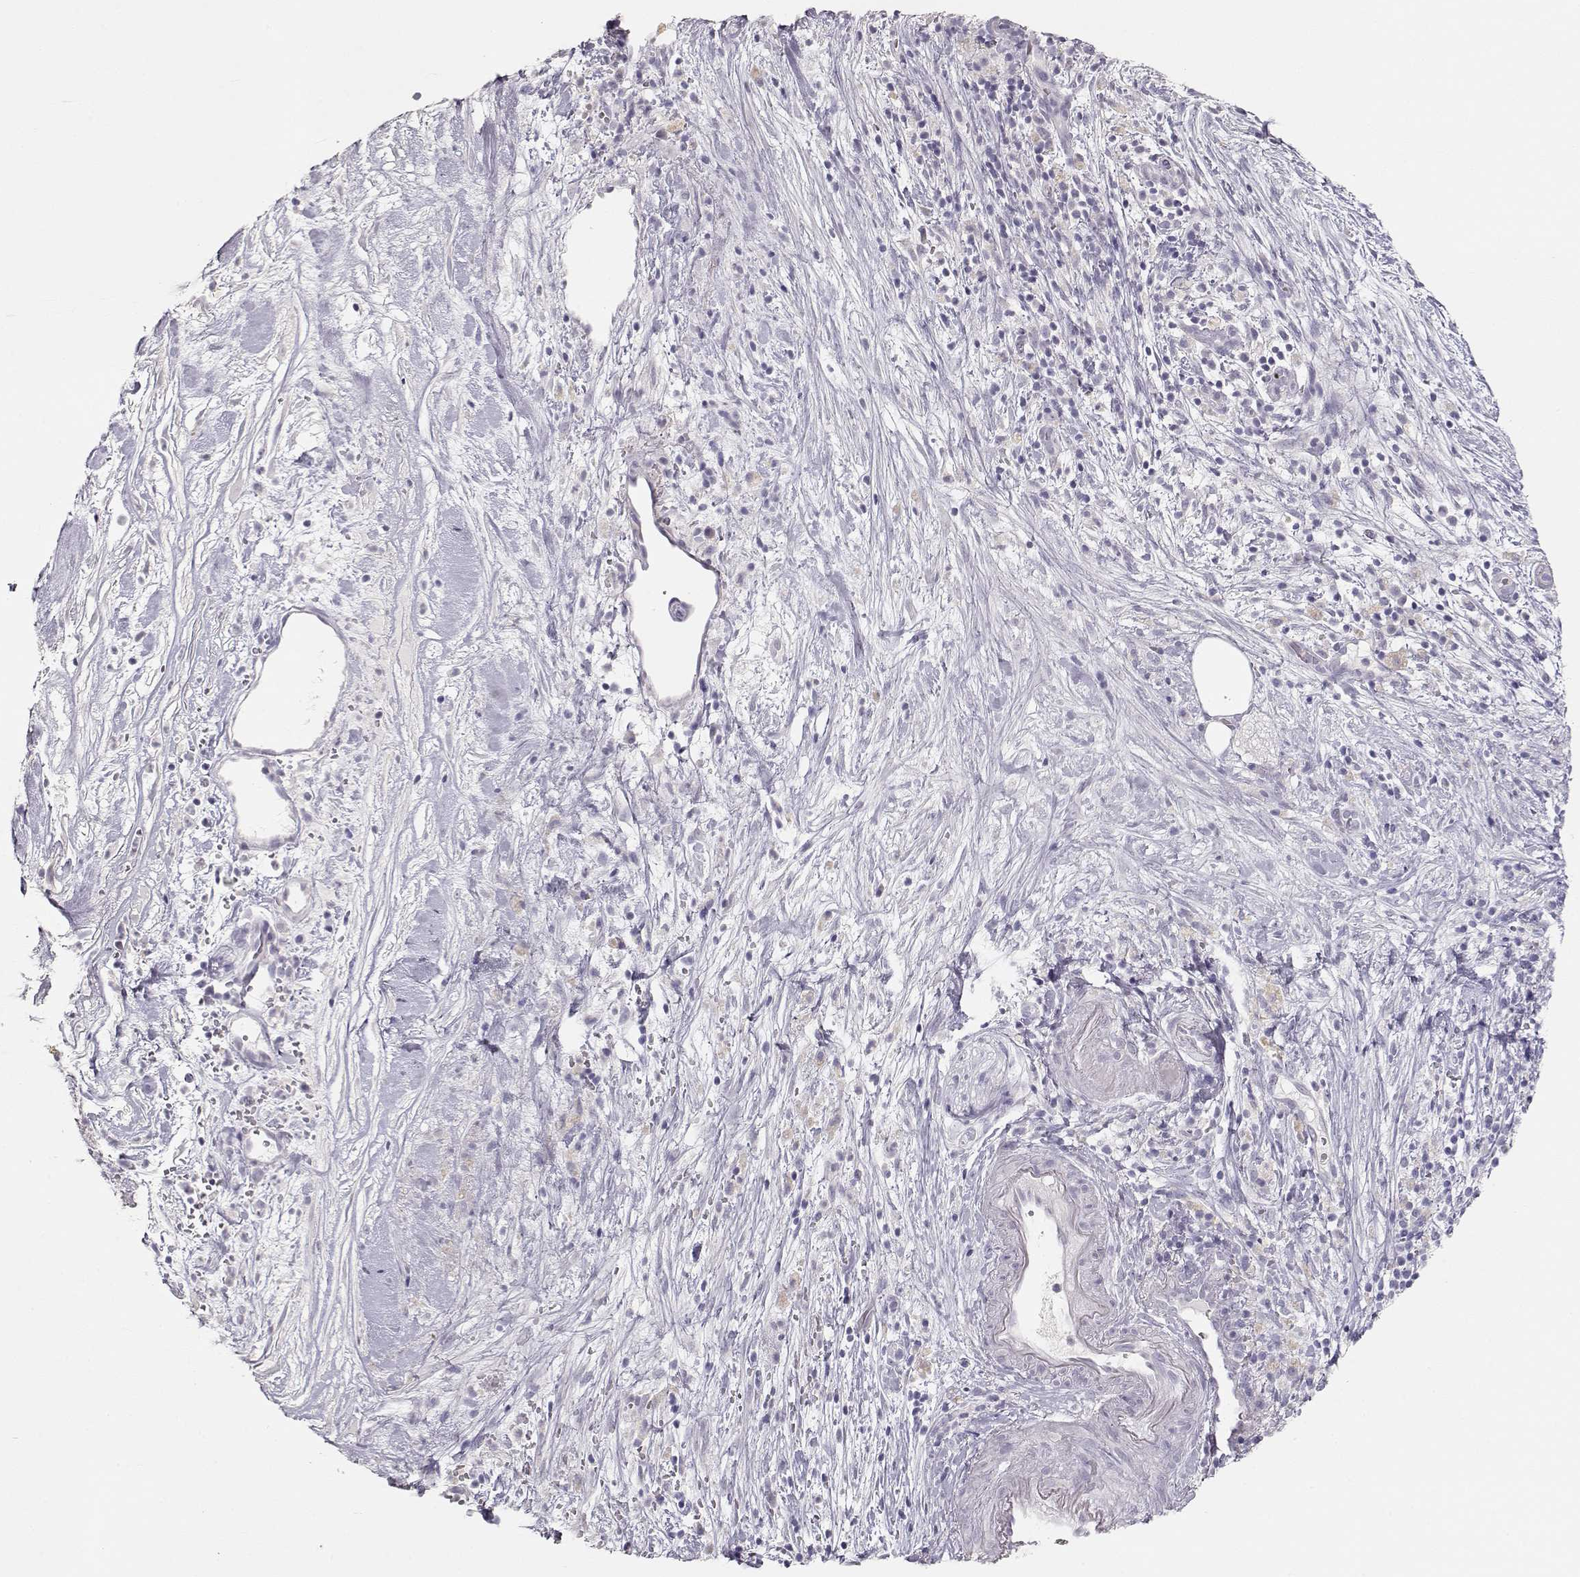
{"staining": {"intensity": "negative", "quantity": "none", "location": "none"}, "tissue": "pancreatic cancer", "cell_type": "Tumor cells", "image_type": "cancer", "snomed": [{"axis": "morphology", "description": "Adenocarcinoma, NOS"}, {"axis": "topography", "description": "Pancreas"}], "caption": "Pancreatic adenocarcinoma stained for a protein using immunohistochemistry displays no expression tumor cells.", "gene": "TKTL1", "patient": {"sex": "male", "age": 44}}